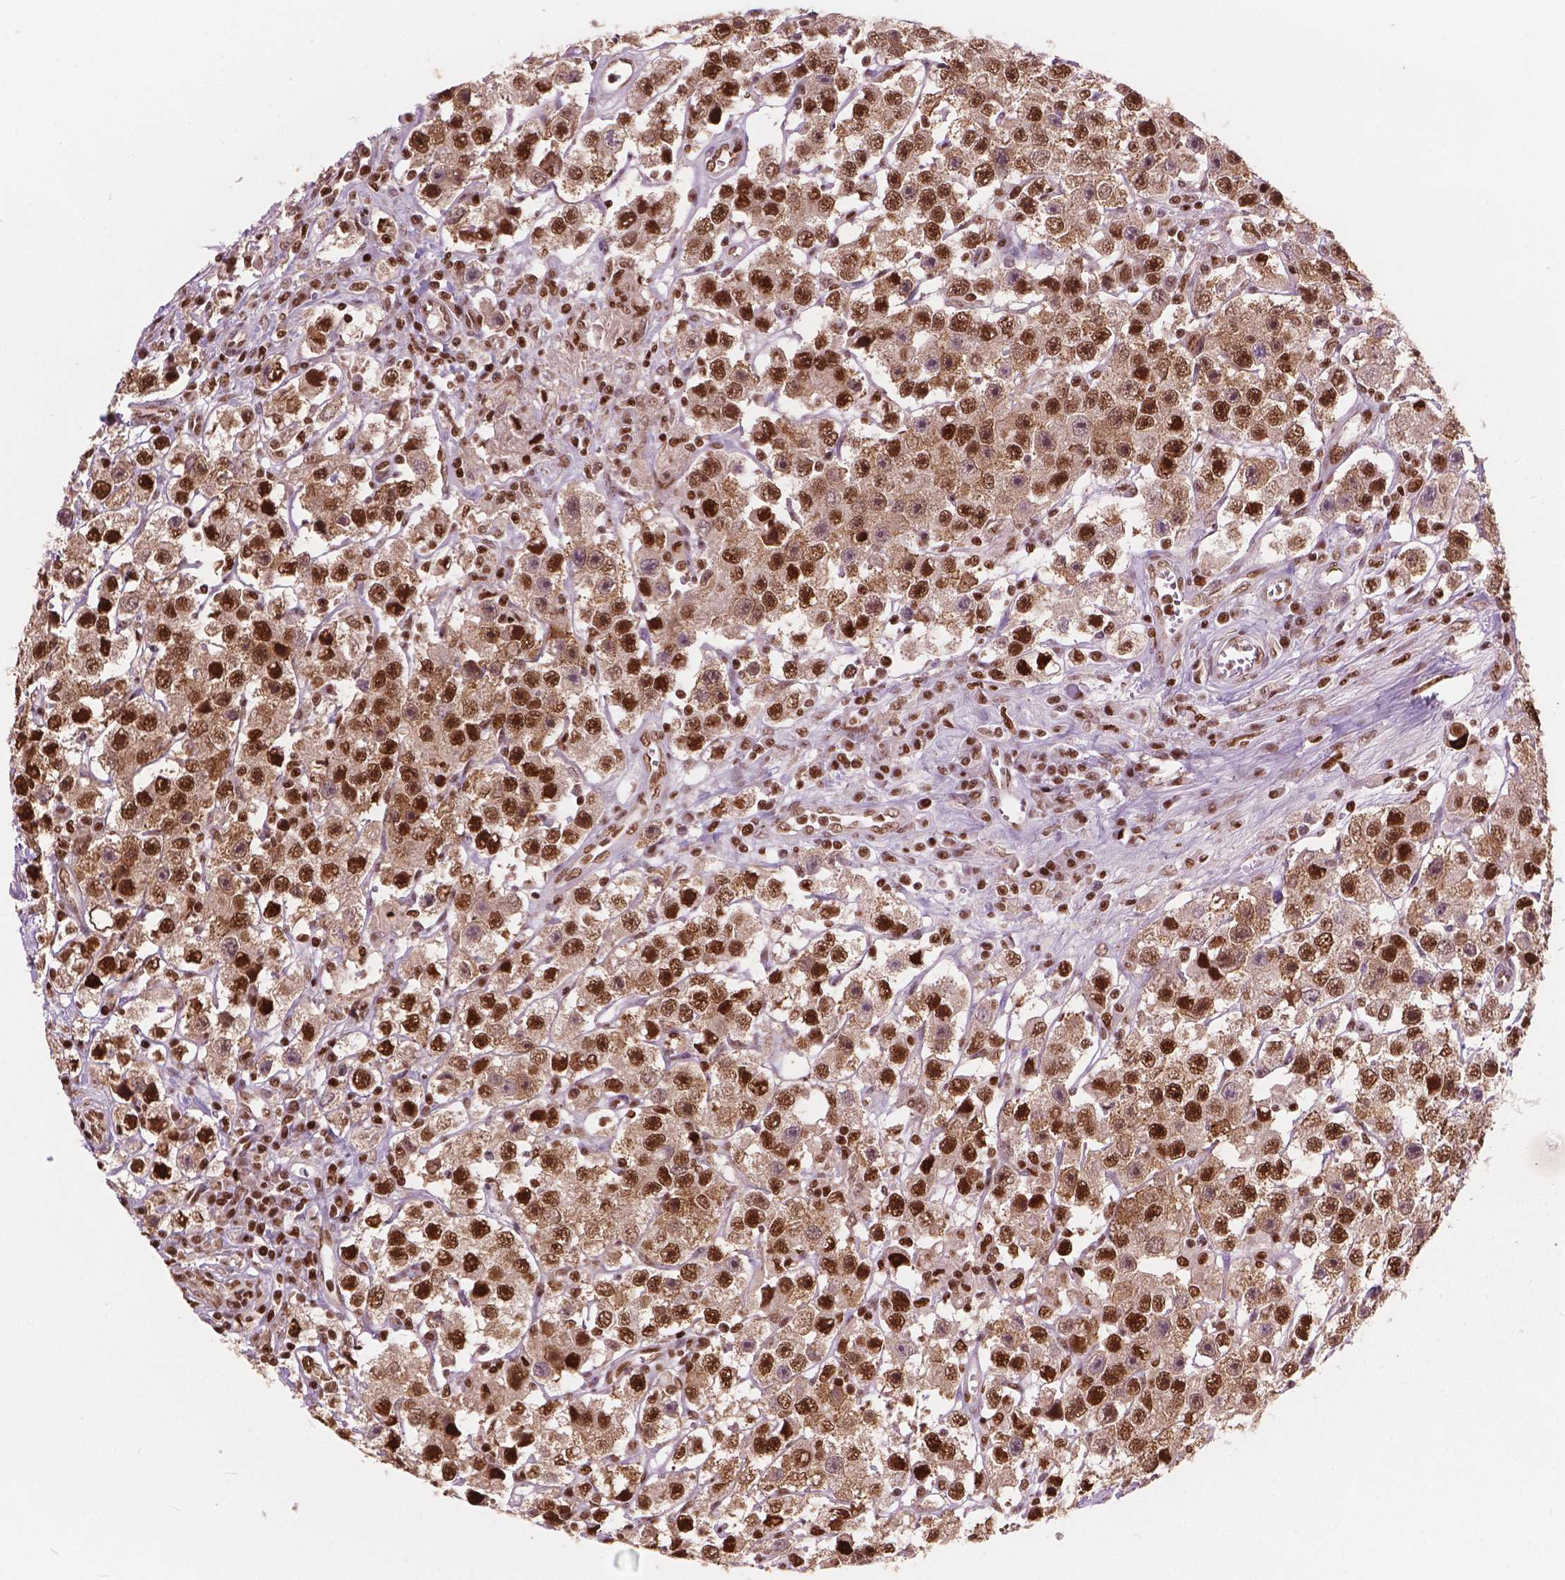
{"staining": {"intensity": "strong", "quantity": ">75%", "location": "nuclear"}, "tissue": "testis cancer", "cell_type": "Tumor cells", "image_type": "cancer", "snomed": [{"axis": "morphology", "description": "Seminoma, NOS"}, {"axis": "topography", "description": "Testis"}], "caption": "High-magnification brightfield microscopy of testis cancer (seminoma) stained with DAB (3,3'-diaminobenzidine) (brown) and counterstained with hematoxylin (blue). tumor cells exhibit strong nuclear expression is present in approximately>75% of cells. (Stains: DAB (3,3'-diaminobenzidine) in brown, nuclei in blue, Microscopy: brightfield microscopy at high magnification).", "gene": "ANP32B", "patient": {"sex": "male", "age": 45}}